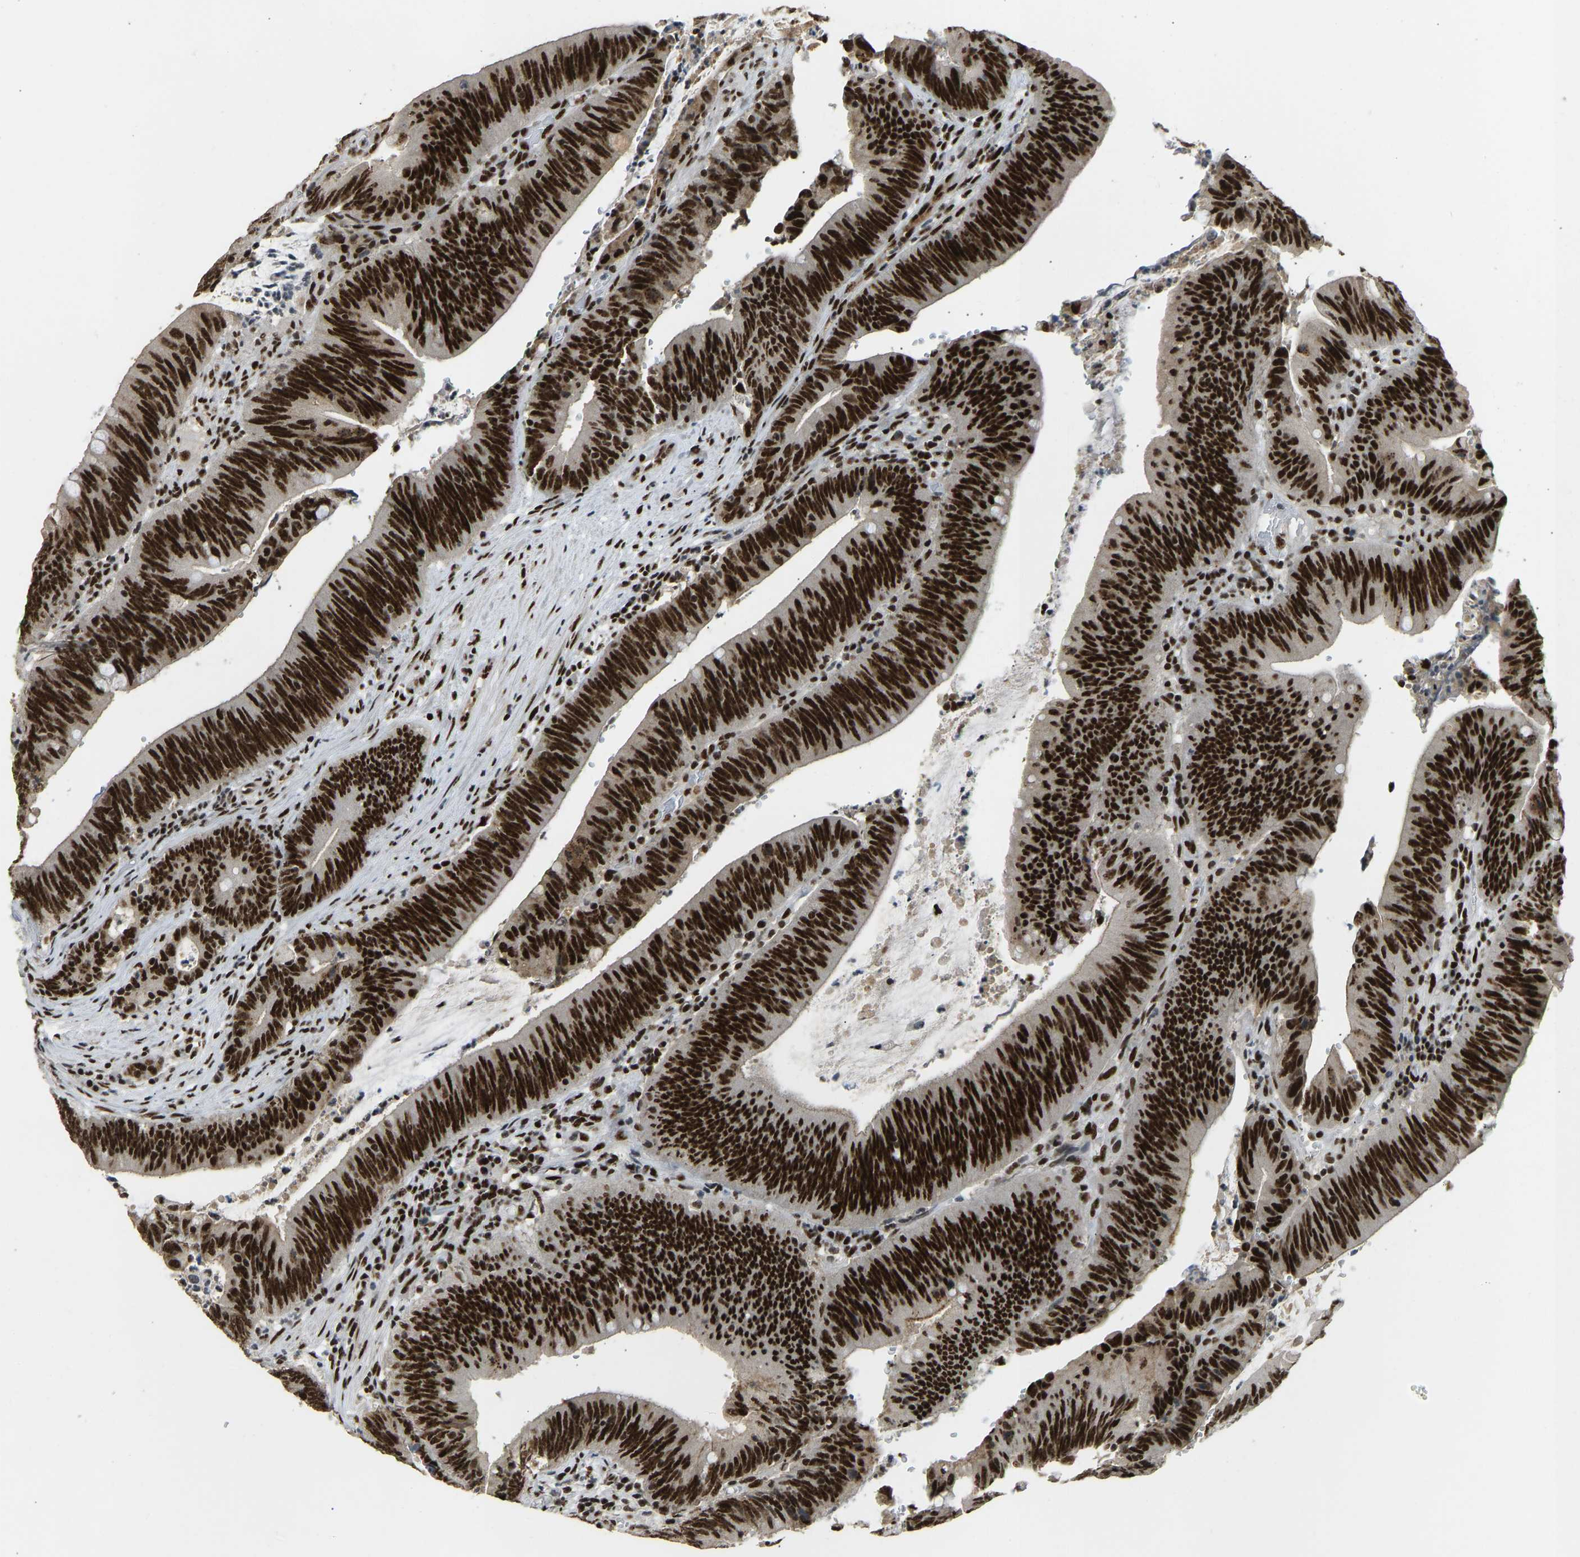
{"staining": {"intensity": "strong", "quantity": ">75%", "location": "nuclear"}, "tissue": "colorectal cancer", "cell_type": "Tumor cells", "image_type": "cancer", "snomed": [{"axis": "morphology", "description": "Normal tissue, NOS"}, {"axis": "morphology", "description": "Adenocarcinoma, NOS"}, {"axis": "topography", "description": "Rectum"}], "caption": "The image reveals staining of colorectal cancer, revealing strong nuclear protein positivity (brown color) within tumor cells.", "gene": "FOXK1", "patient": {"sex": "female", "age": 66}}